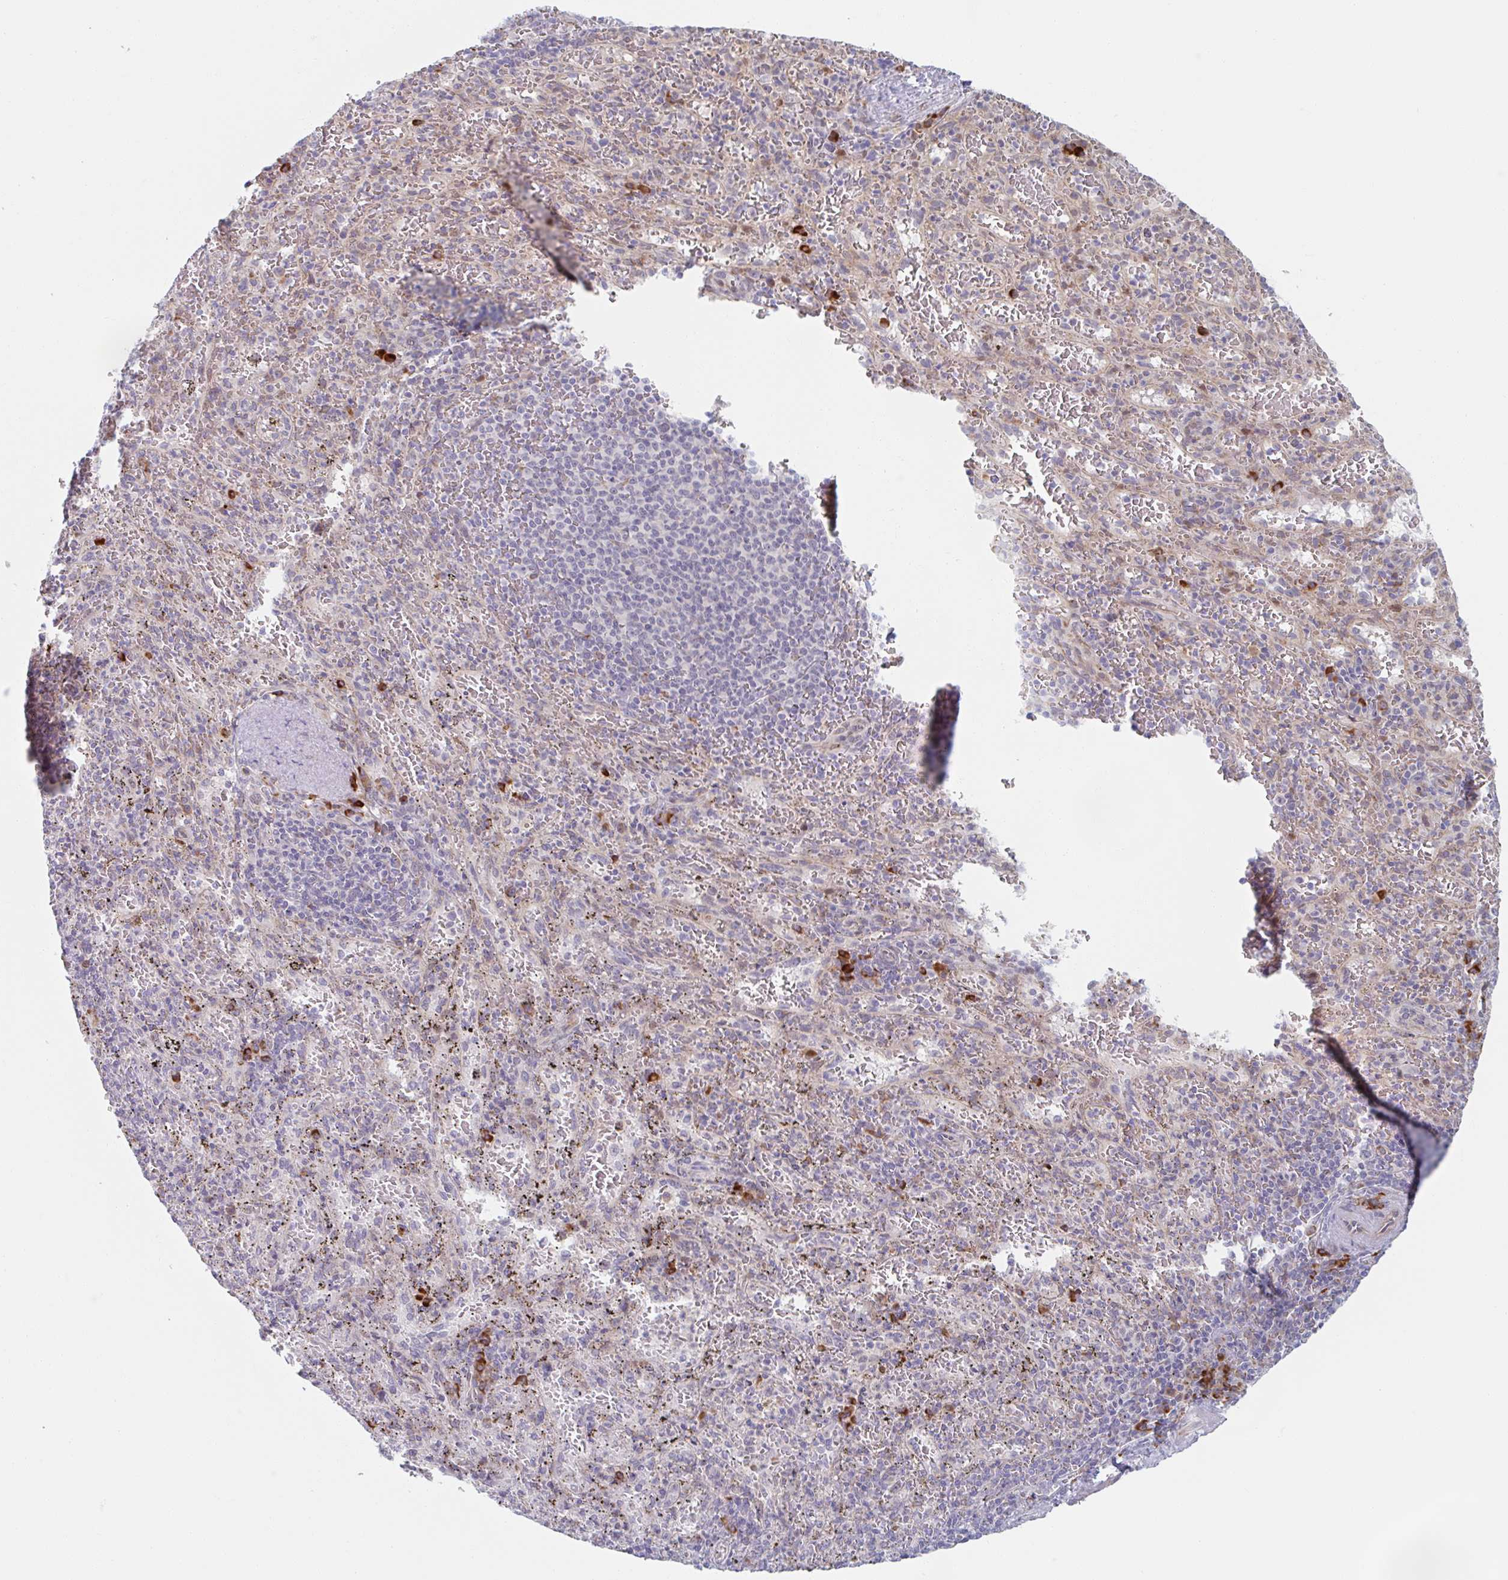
{"staining": {"intensity": "strong", "quantity": "<25%", "location": "cytoplasmic/membranous"}, "tissue": "spleen", "cell_type": "Cells in red pulp", "image_type": "normal", "snomed": [{"axis": "morphology", "description": "Normal tissue, NOS"}, {"axis": "topography", "description": "Spleen"}], "caption": "About <25% of cells in red pulp in unremarkable human spleen demonstrate strong cytoplasmic/membranous protein expression as visualized by brown immunohistochemical staining.", "gene": "TRAPPC10", "patient": {"sex": "male", "age": 57}}